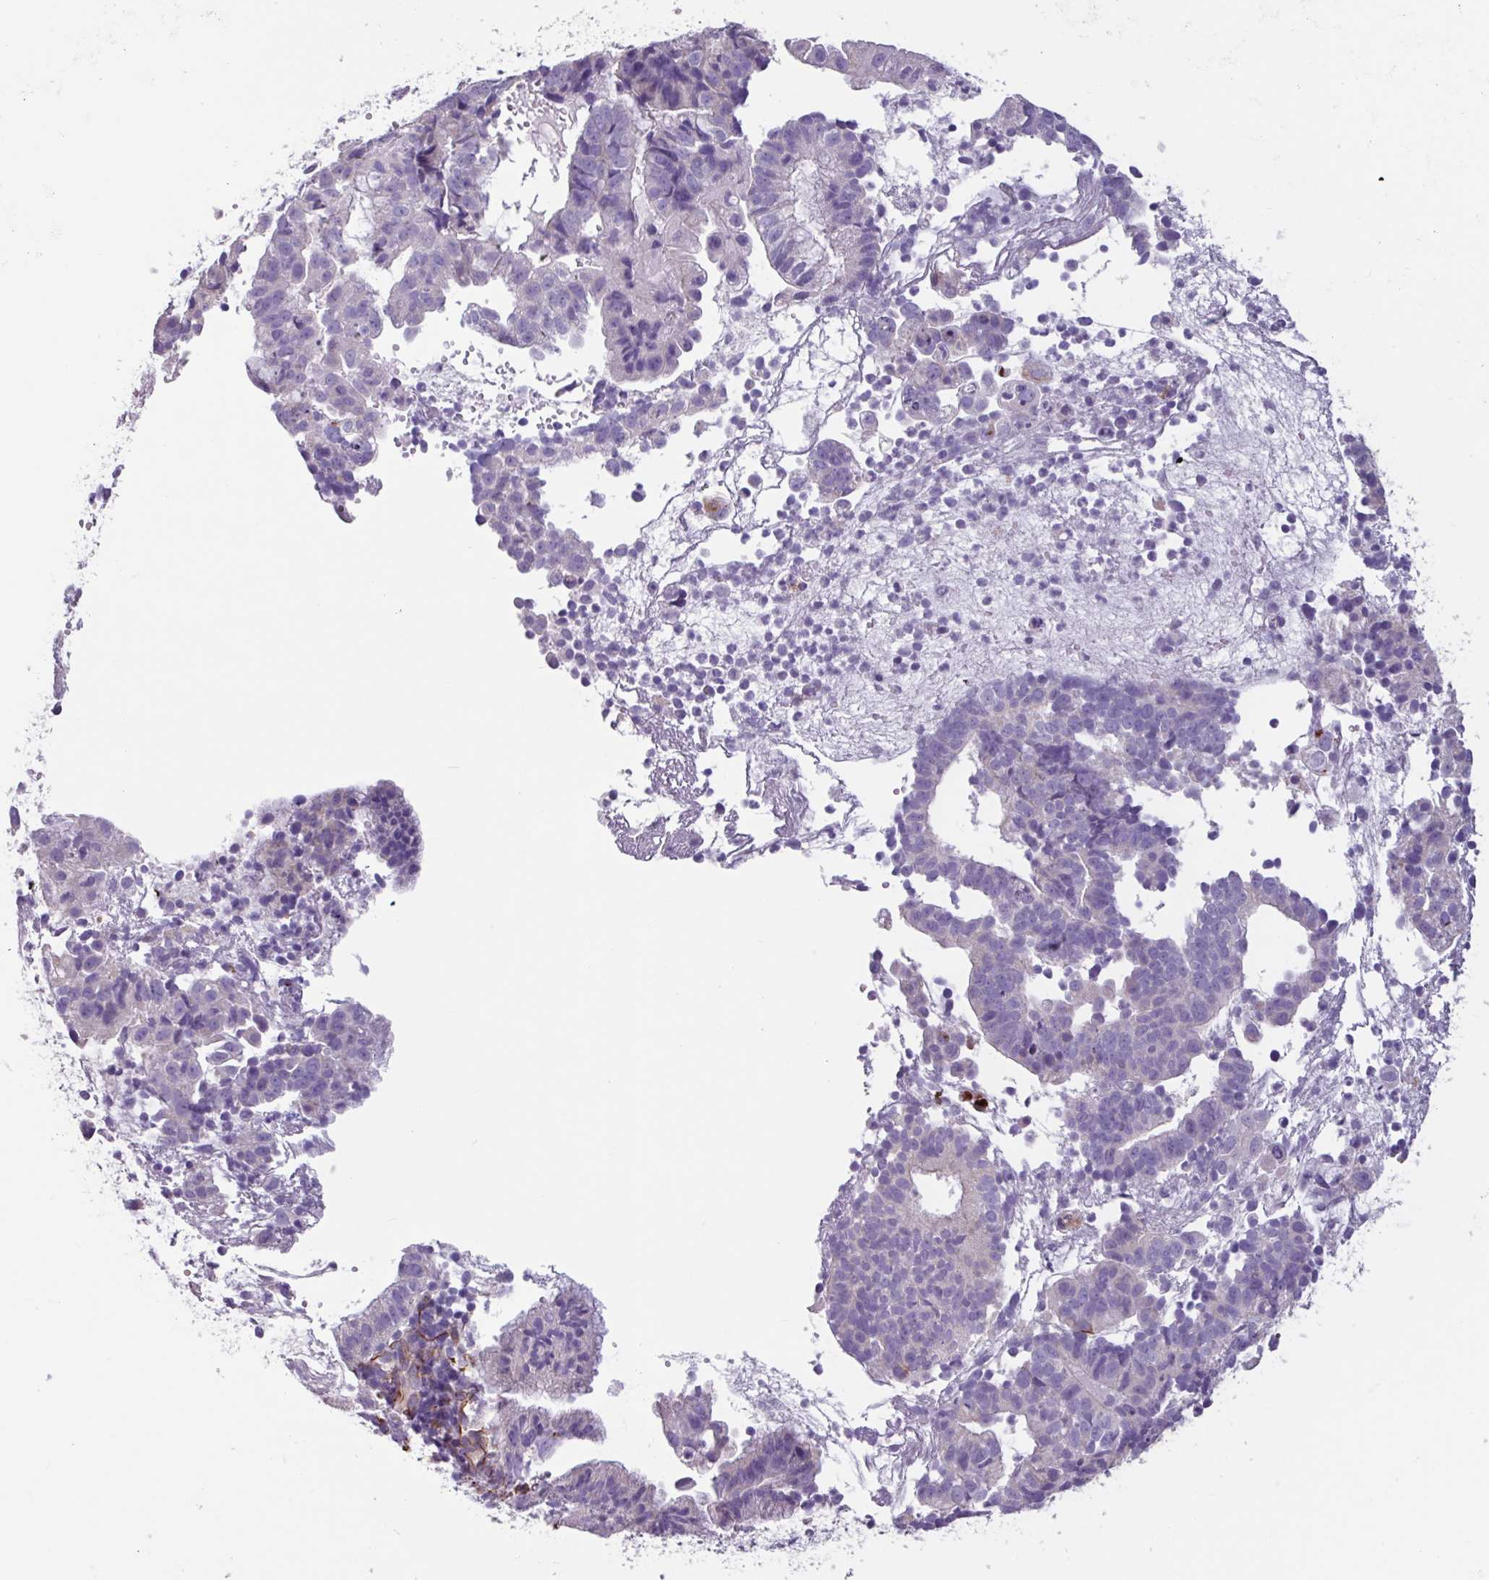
{"staining": {"intensity": "negative", "quantity": "none", "location": "none"}, "tissue": "endometrial cancer", "cell_type": "Tumor cells", "image_type": "cancer", "snomed": [{"axis": "morphology", "description": "Adenocarcinoma, NOS"}, {"axis": "topography", "description": "Endometrium"}], "caption": "The image reveals no staining of tumor cells in endometrial adenocarcinoma.", "gene": "BTD", "patient": {"sex": "female", "age": 76}}